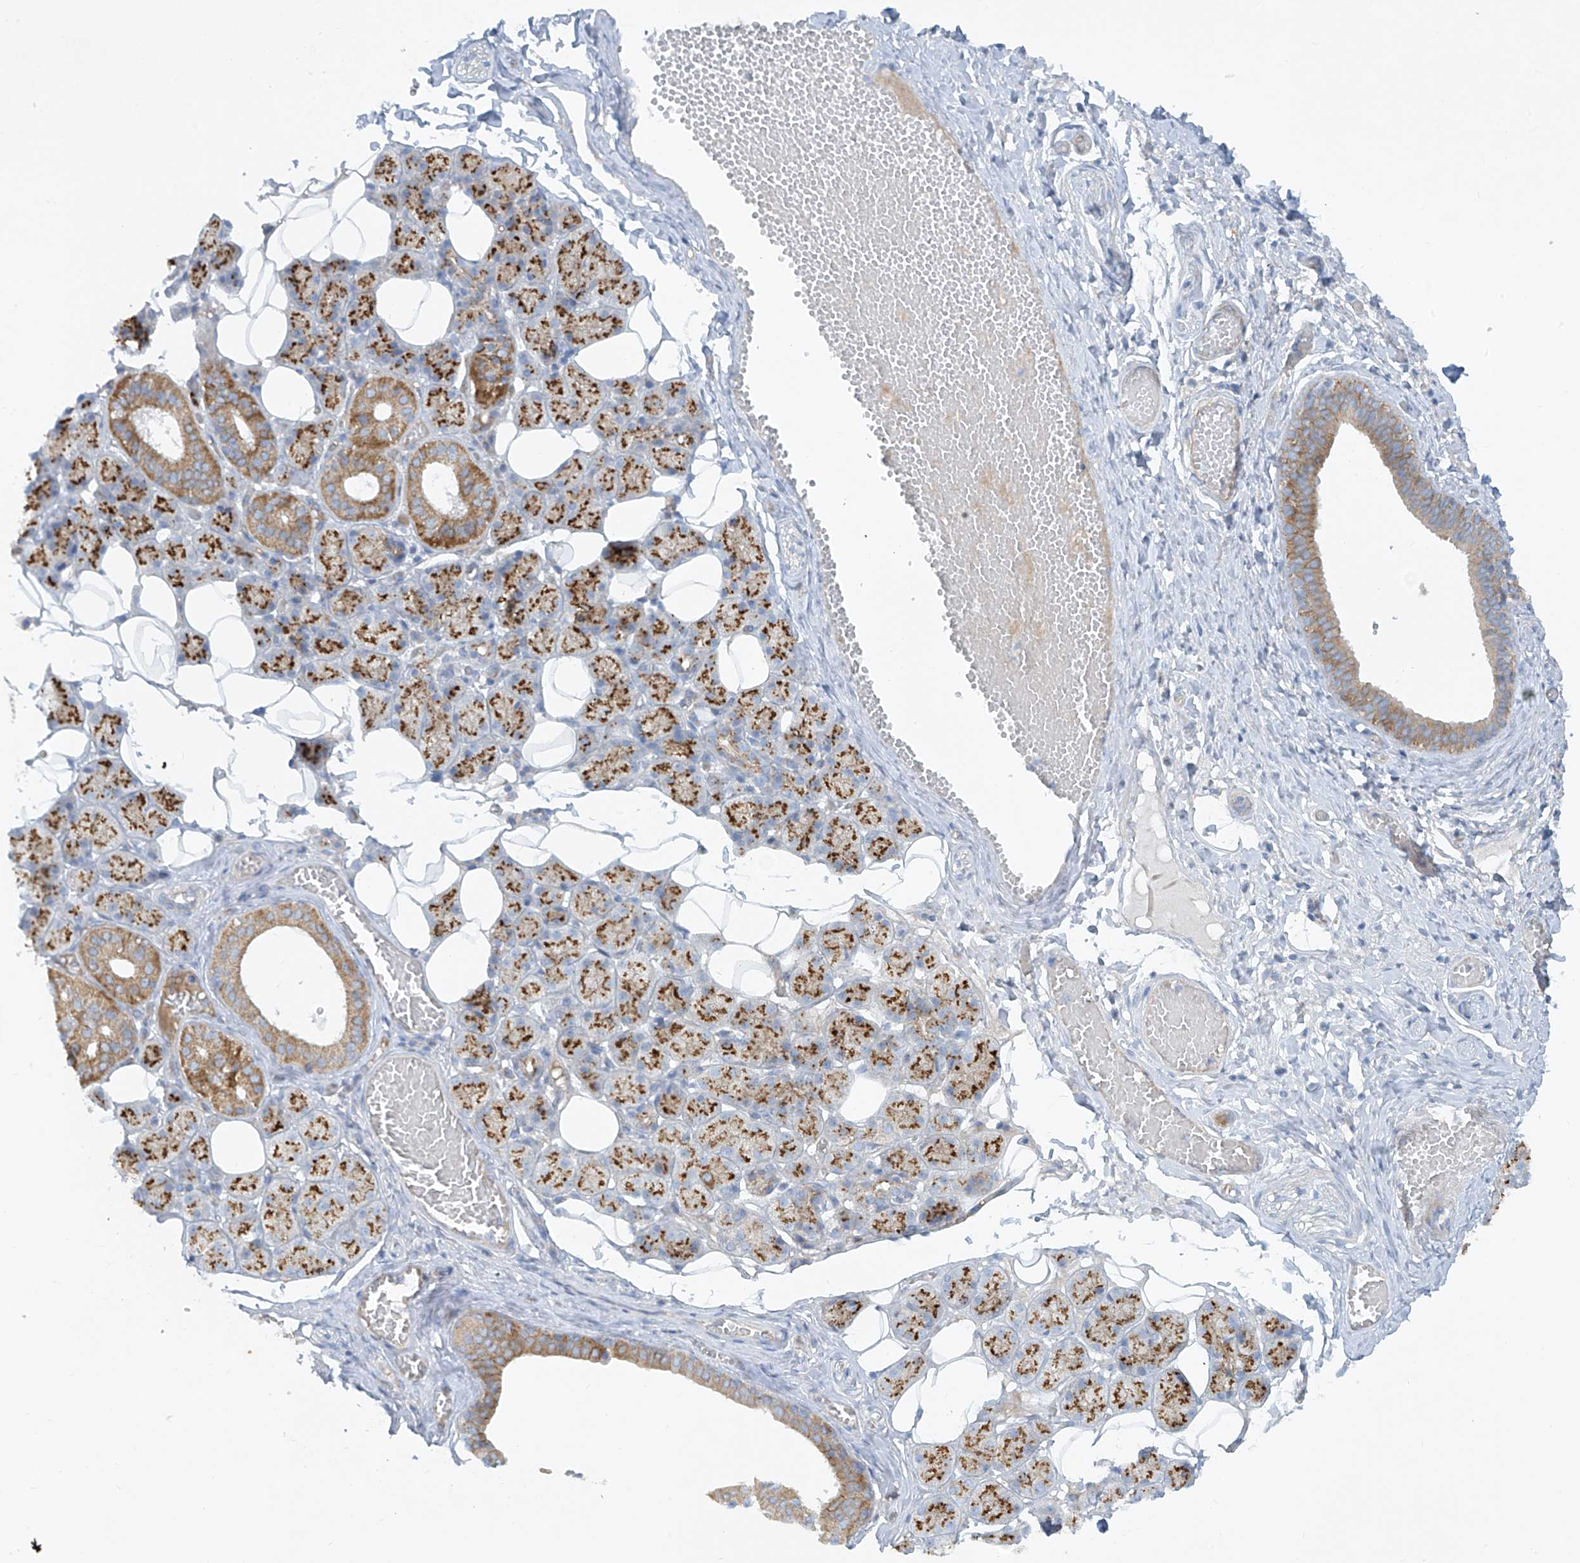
{"staining": {"intensity": "moderate", "quantity": ">75%", "location": "cytoplasmic/membranous"}, "tissue": "salivary gland", "cell_type": "Glandular cells", "image_type": "normal", "snomed": [{"axis": "morphology", "description": "Normal tissue, NOS"}, {"axis": "topography", "description": "Salivary gland"}], "caption": "A high-resolution histopathology image shows IHC staining of normal salivary gland, which demonstrates moderate cytoplasmic/membranous positivity in approximately >75% of glandular cells.", "gene": "VAMP5", "patient": {"sex": "female", "age": 33}}